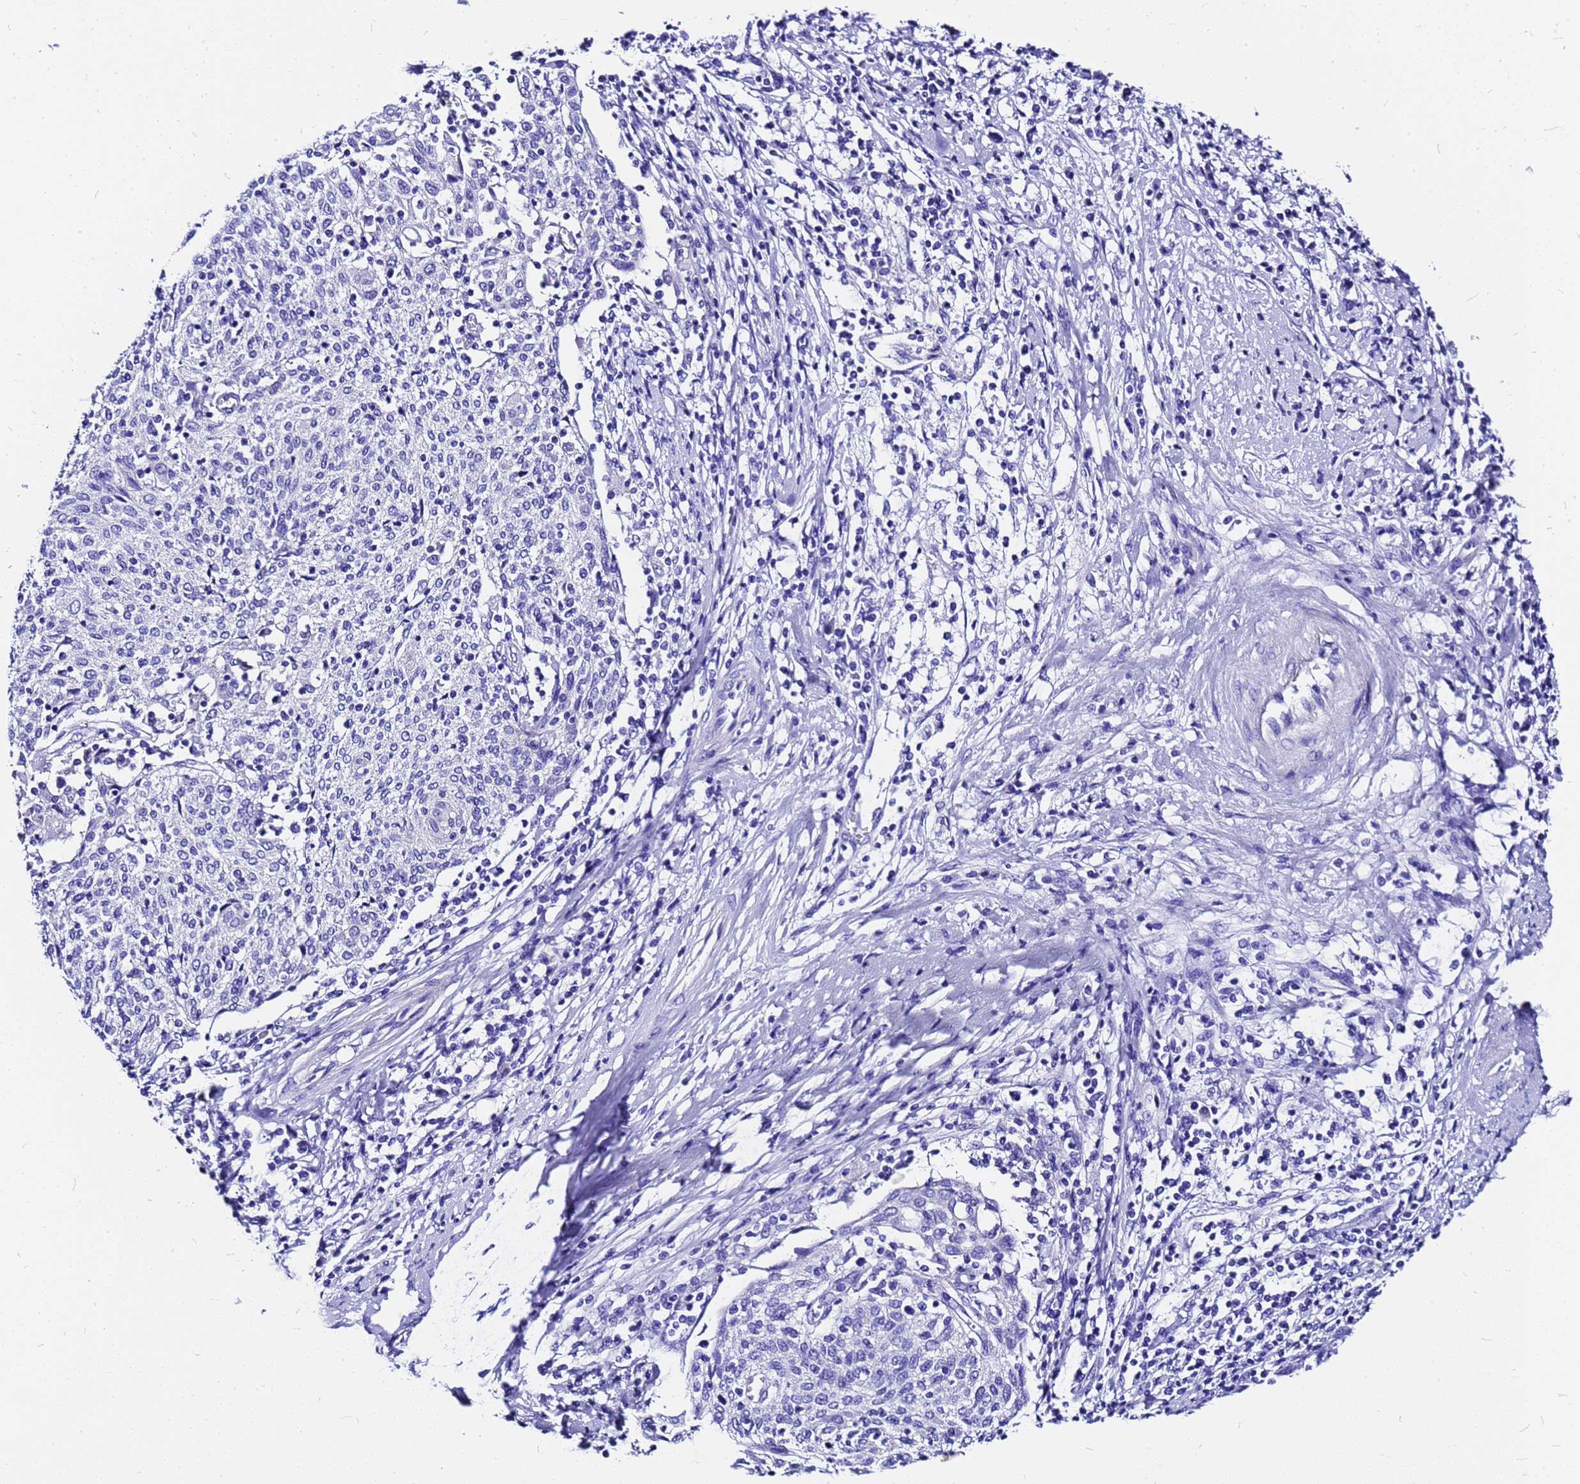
{"staining": {"intensity": "negative", "quantity": "none", "location": "none"}, "tissue": "cervical cancer", "cell_type": "Tumor cells", "image_type": "cancer", "snomed": [{"axis": "morphology", "description": "Squamous cell carcinoma, NOS"}, {"axis": "topography", "description": "Cervix"}], "caption": "A histopathology image of human squamous cell carcinoma (cervical) is negative for staining in tumor cells.", "gene": "HERC4", "patient": {"sex": "female", "age": 52}}